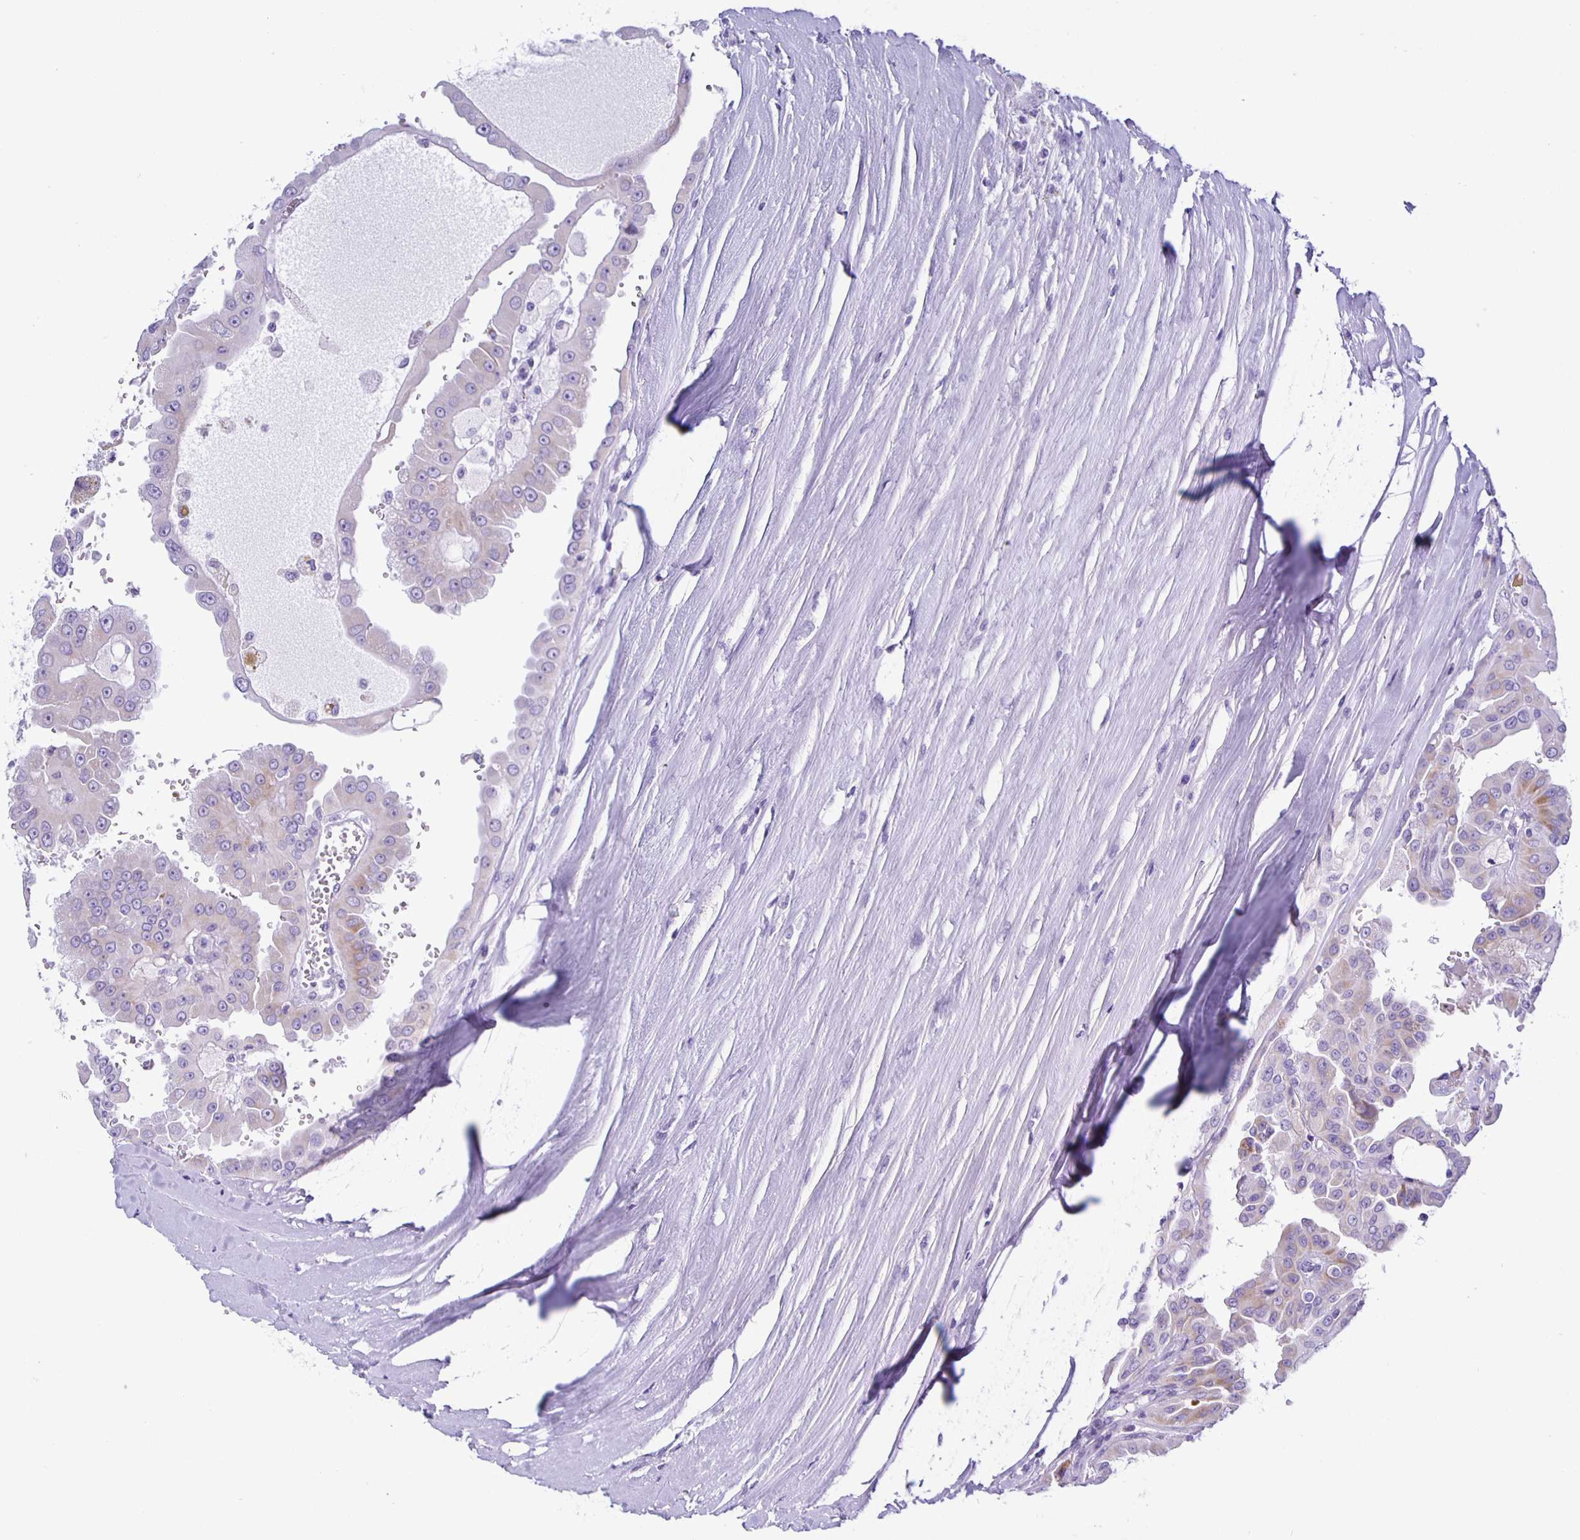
{"staining": {"intensity": "negative", "quantity": "none", "location": "none"}, "tissue": "renal cancer", "cell_type": "Tumor cells", "image_type": "cancer", "snomed": [{"axis": "morphology", "description": "Adenocarcinoma, NOS"}, {"axis": "topography", "description": "Kidney"}], "caption": "Tumor cells show no significant protein staining in renal adenocarcinoma.", "gene": "AQP6", "patient": {"sex": "male", "age": 58}}